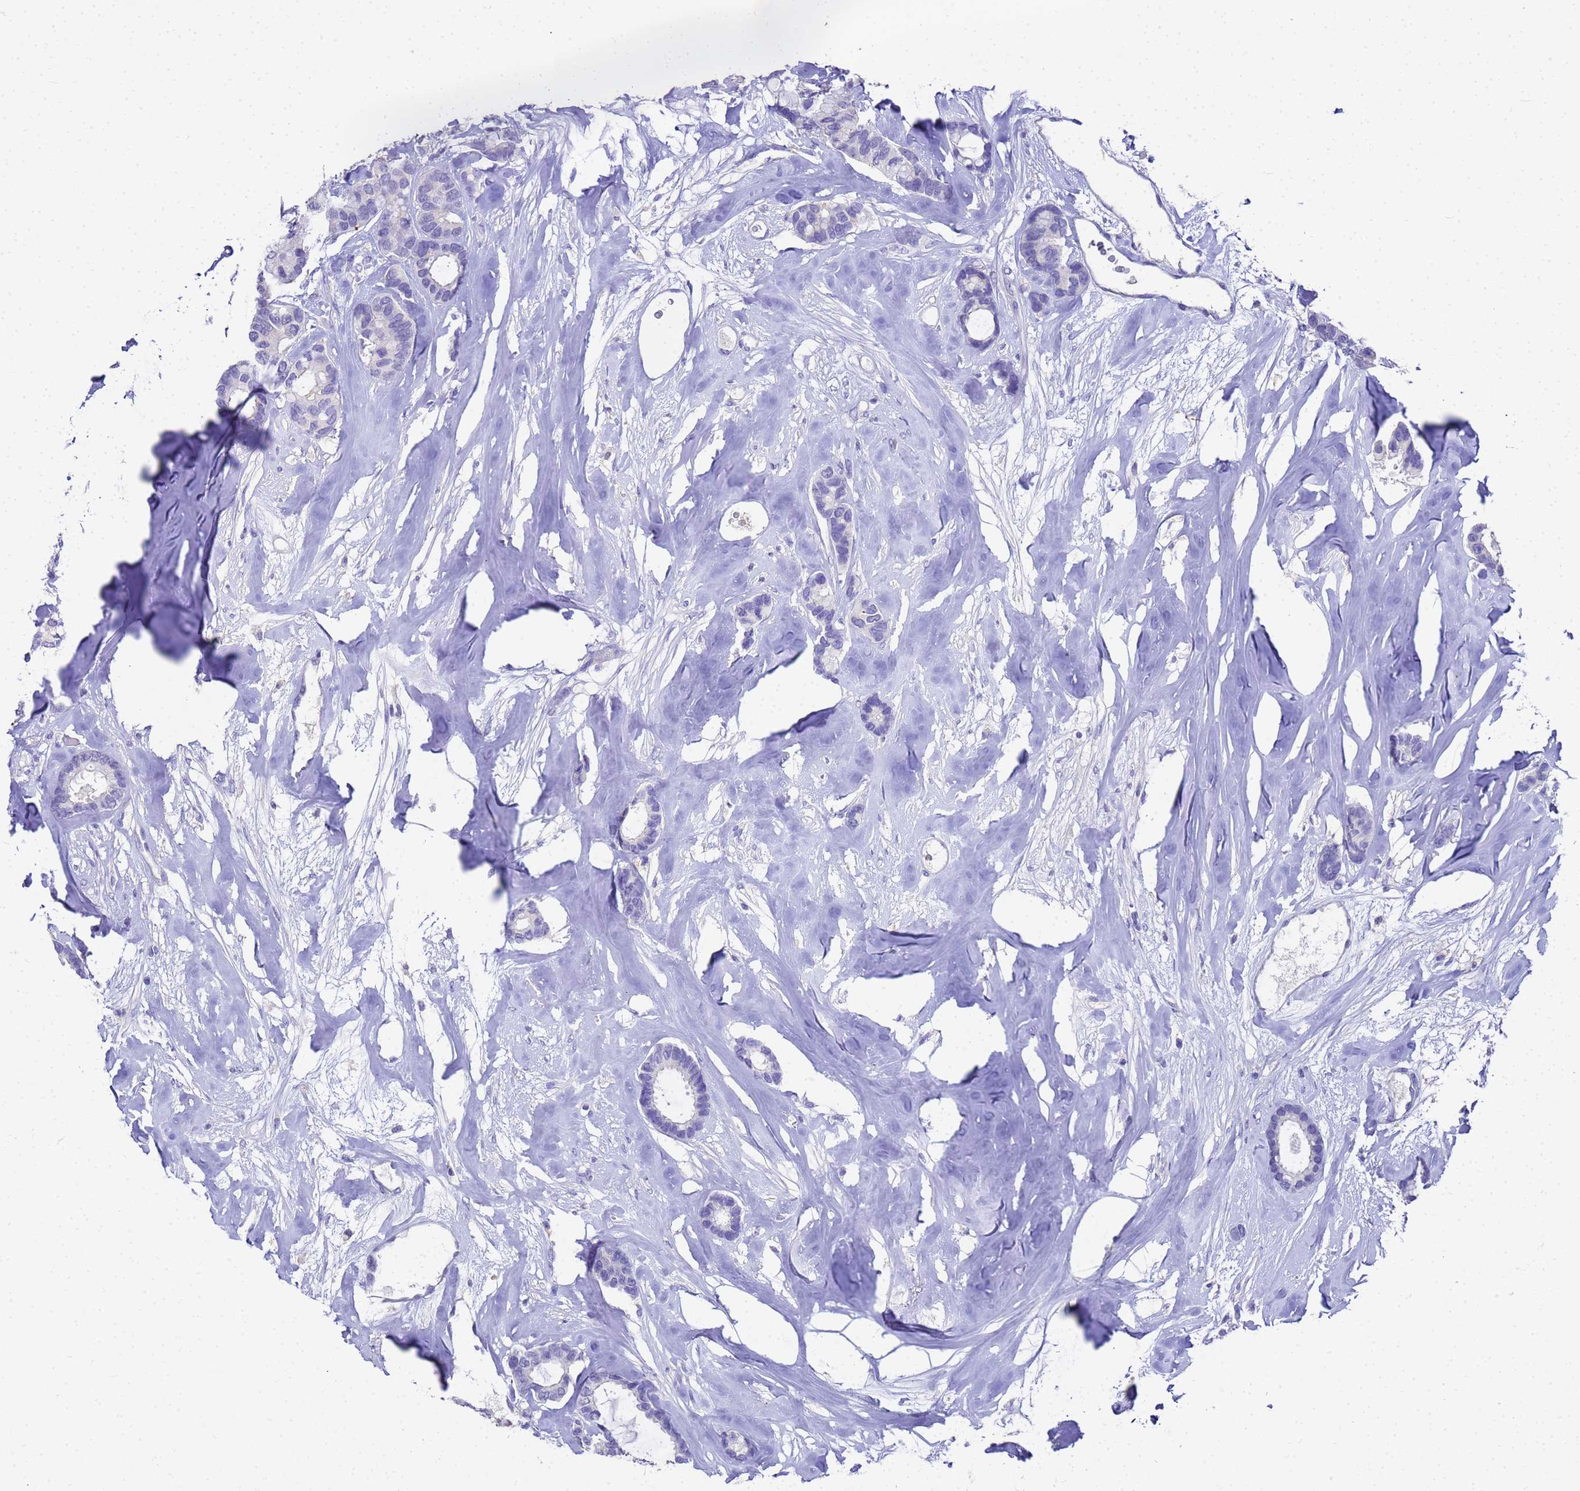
{"staining": {"intensity": "negative", "quantity": "none", "location": "none"}, "tissue": "breast cancer", "cell_type": "Tumor cells", "image_type": "cancer", "snomed": [{"axis": "morphology", "description": "Duct carcinoma"}, {"axis": "topography", "description": "Breast"}], "caption": "Tumor cells are negative for brown protein staining in breast intraductal carcinoma.", "gene": "MS4A13", "patient": {"sex": "female", "age": 87}}